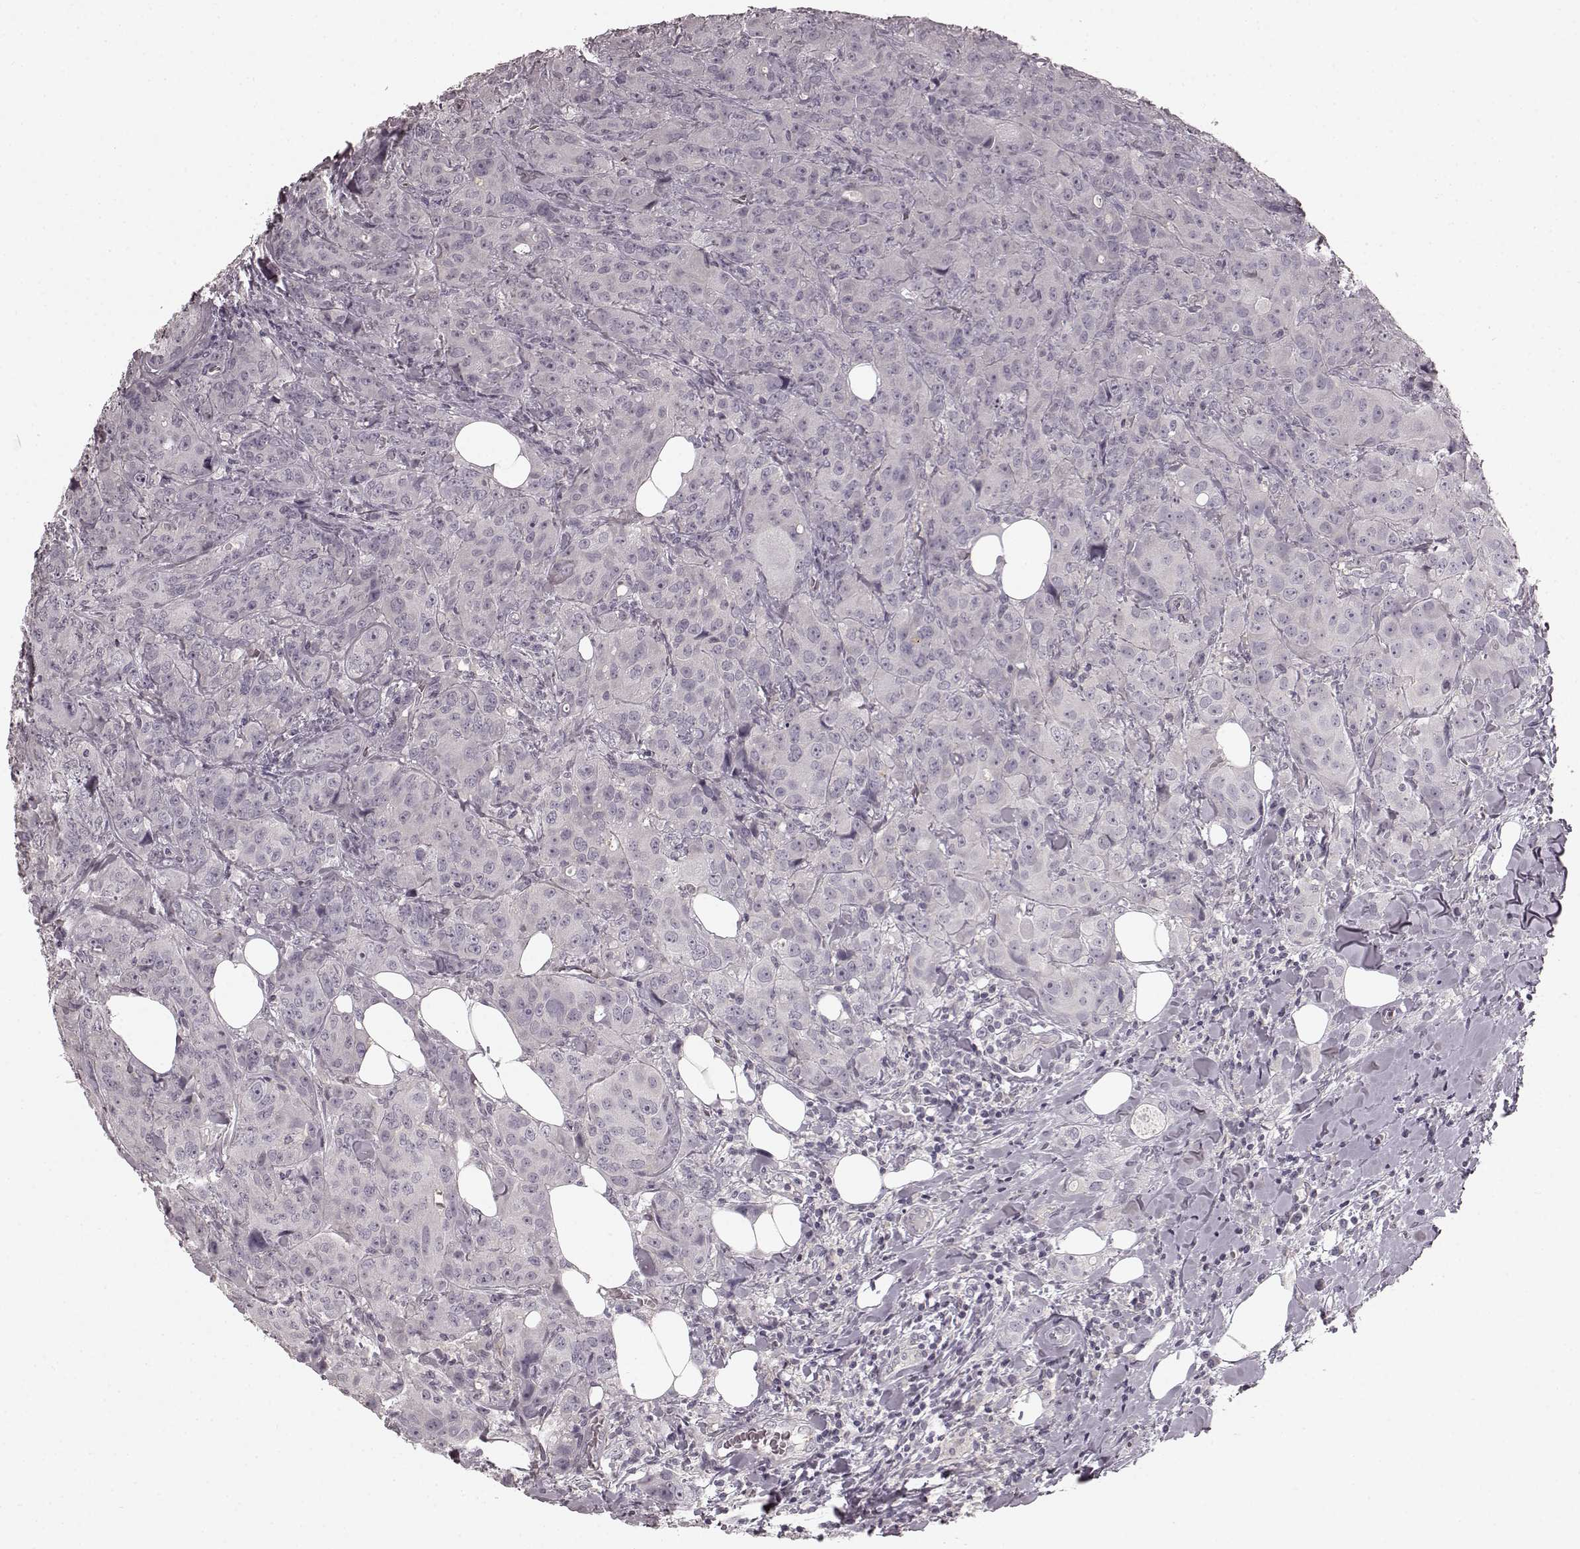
{"staining": {"intensity": "negative", "quantity": "none", "location": "none"}, "tissue": "breast cancer", "cell_type": "Tumor cells", "image_type": "cancer", "snomed": [{"axis": "morphology", "description": "Duct carcinoma"}, {"axis": "topography", "description": "Breast"}], "caption": "A histopathology image of breast cancer (invasive ductal carcinoma) stained for a protein reveals no brown staining in tumor cells. The staining was performed using DAB to visualize the protein expression in brown, while the nuclei were stained in blue with hematoxylin (Magnification: 20x).", "gene": "PRKCE", "patient": {"sex": "female", "age": 43}}